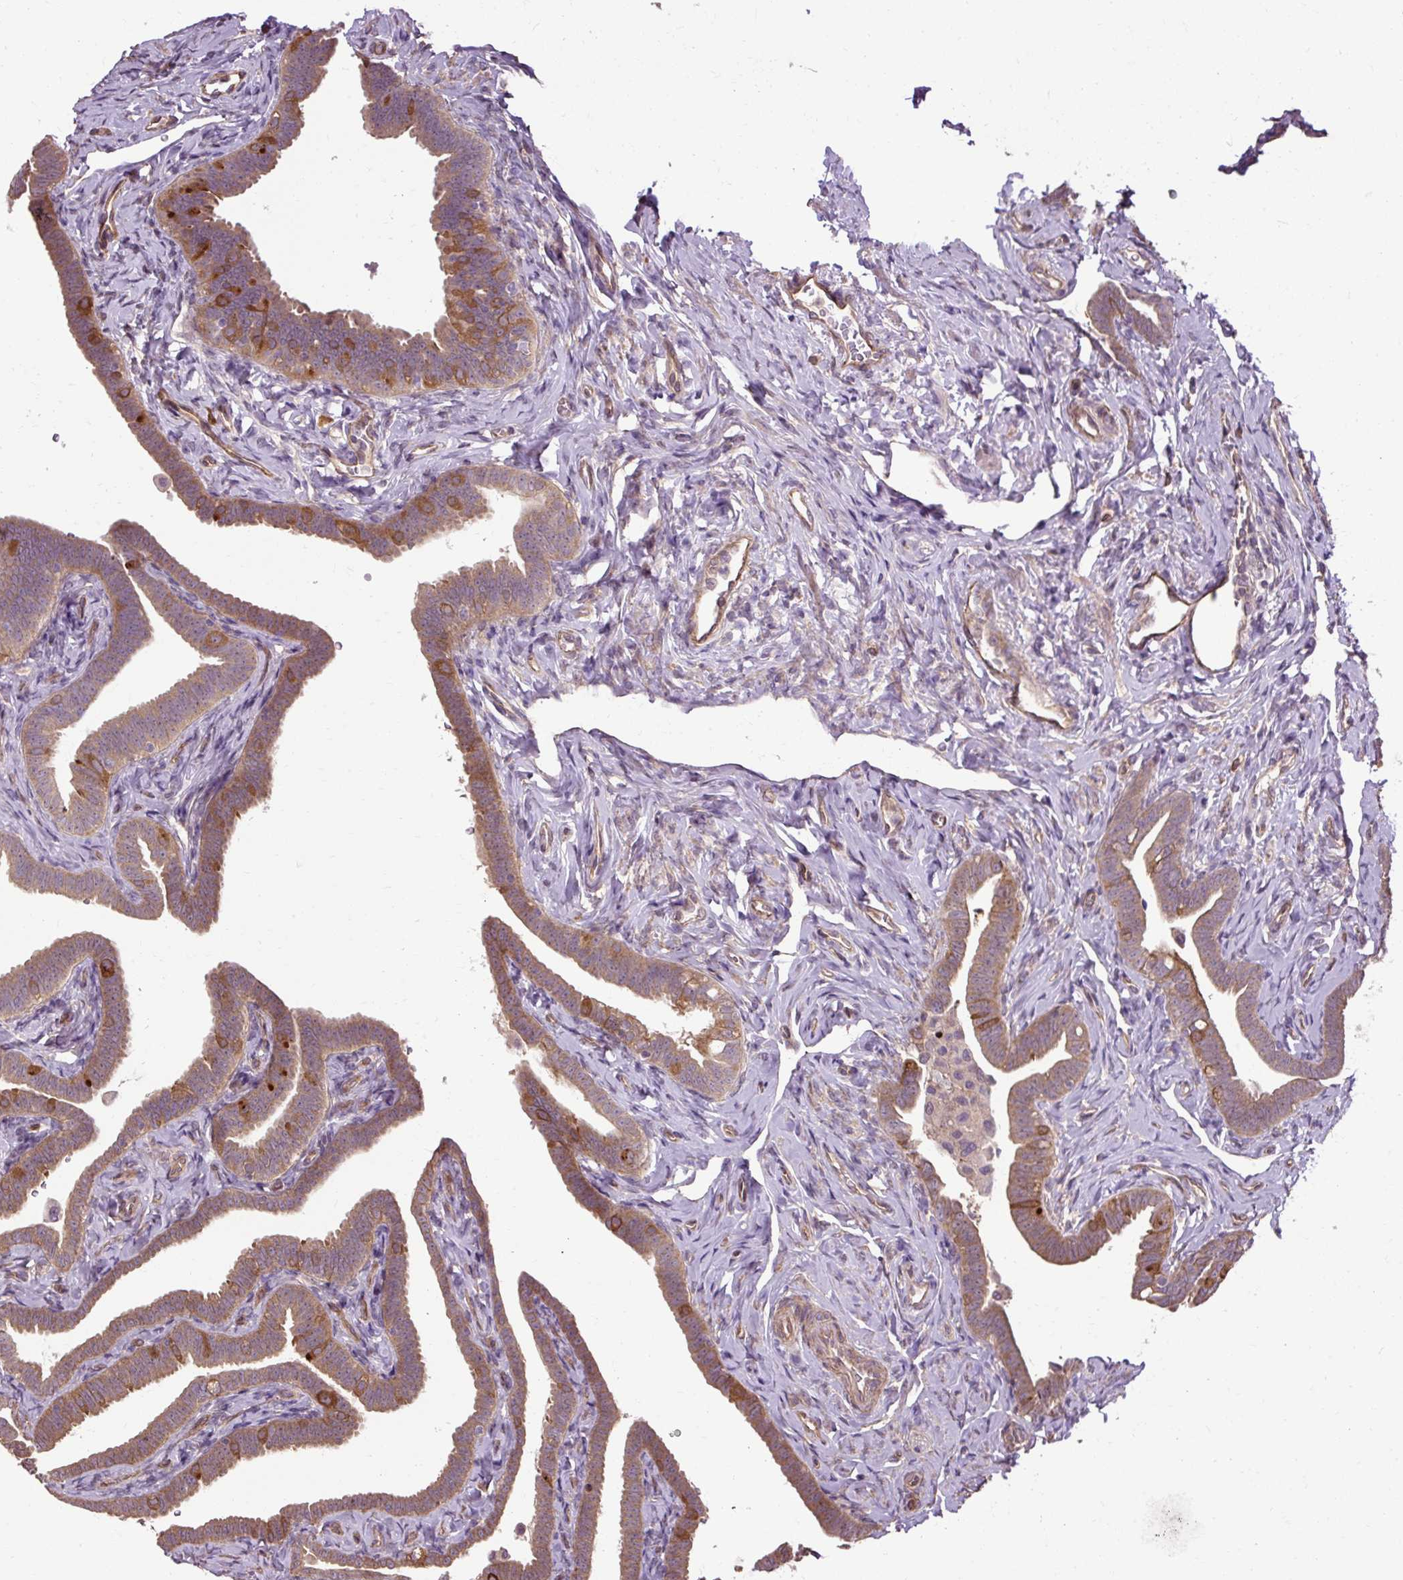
{"staining": {"intensity": "moderate", "quantity": ">75%", "location": "cytoplasmic/membranous"}, "tissue": "fallopian tube", "cell_type": "Glandular cells", "image_type": "normal", "snomed": [{"axis": "morphology", "description": "Normal tissue, NOS"}, {"axis": "topography", "description": "Fallopian tube"}], "caption": "Immunohistochemistry micrograph of unremarkable fallopian tube stained for a protein (brown), which shows medium levels of moderate cytoplasmic/membranous positivity in about >75% of glandular cells.", "gene": "FLRT1", "patient": {"sex": "female", "age": 69}}